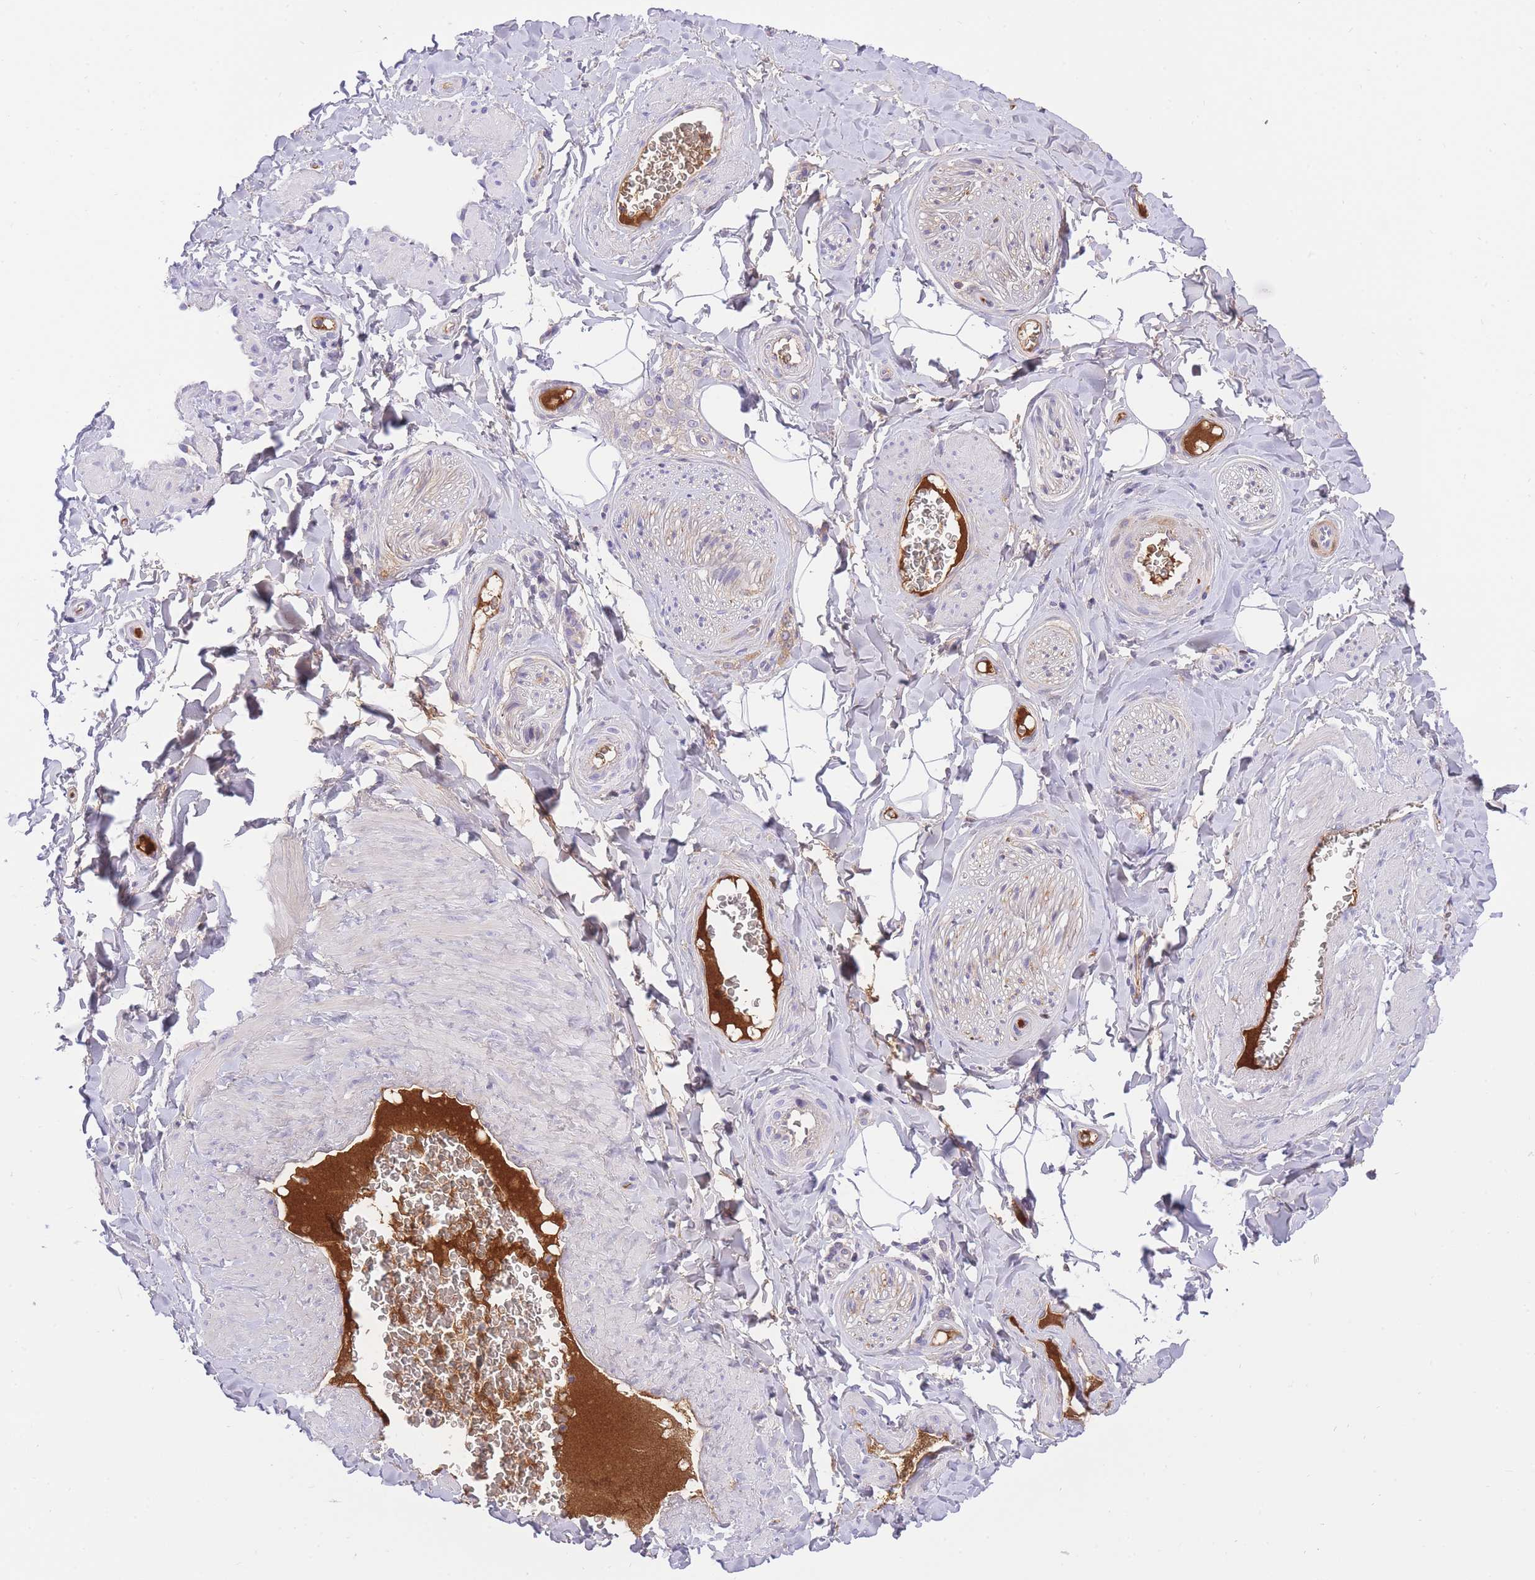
{"staining": {"intensity": "negative", "quantity": "none", "location": "none"}, "tissue": "adipose tissue", "cell_type": "Adipocytes", "image_type": "normal", "snomed": [{"axis": "morphology", "description": "Normal tissue, NOS"}, {"axis": "topography", "description": "Soft tissue"}, {"axis": "topography", "description": "Adipose tissue"}, {"axis": "topography", "description": "Vascular tissue"}, {"axis": "topography", "description": "Peripheral nerve tissue"}], "caption": "Adipocytes show no significant expression in normal adipose tissue. (DAB IHC, high magnification).", "gene": "HRG", "patient": {"sex": "male", "age": 46}}